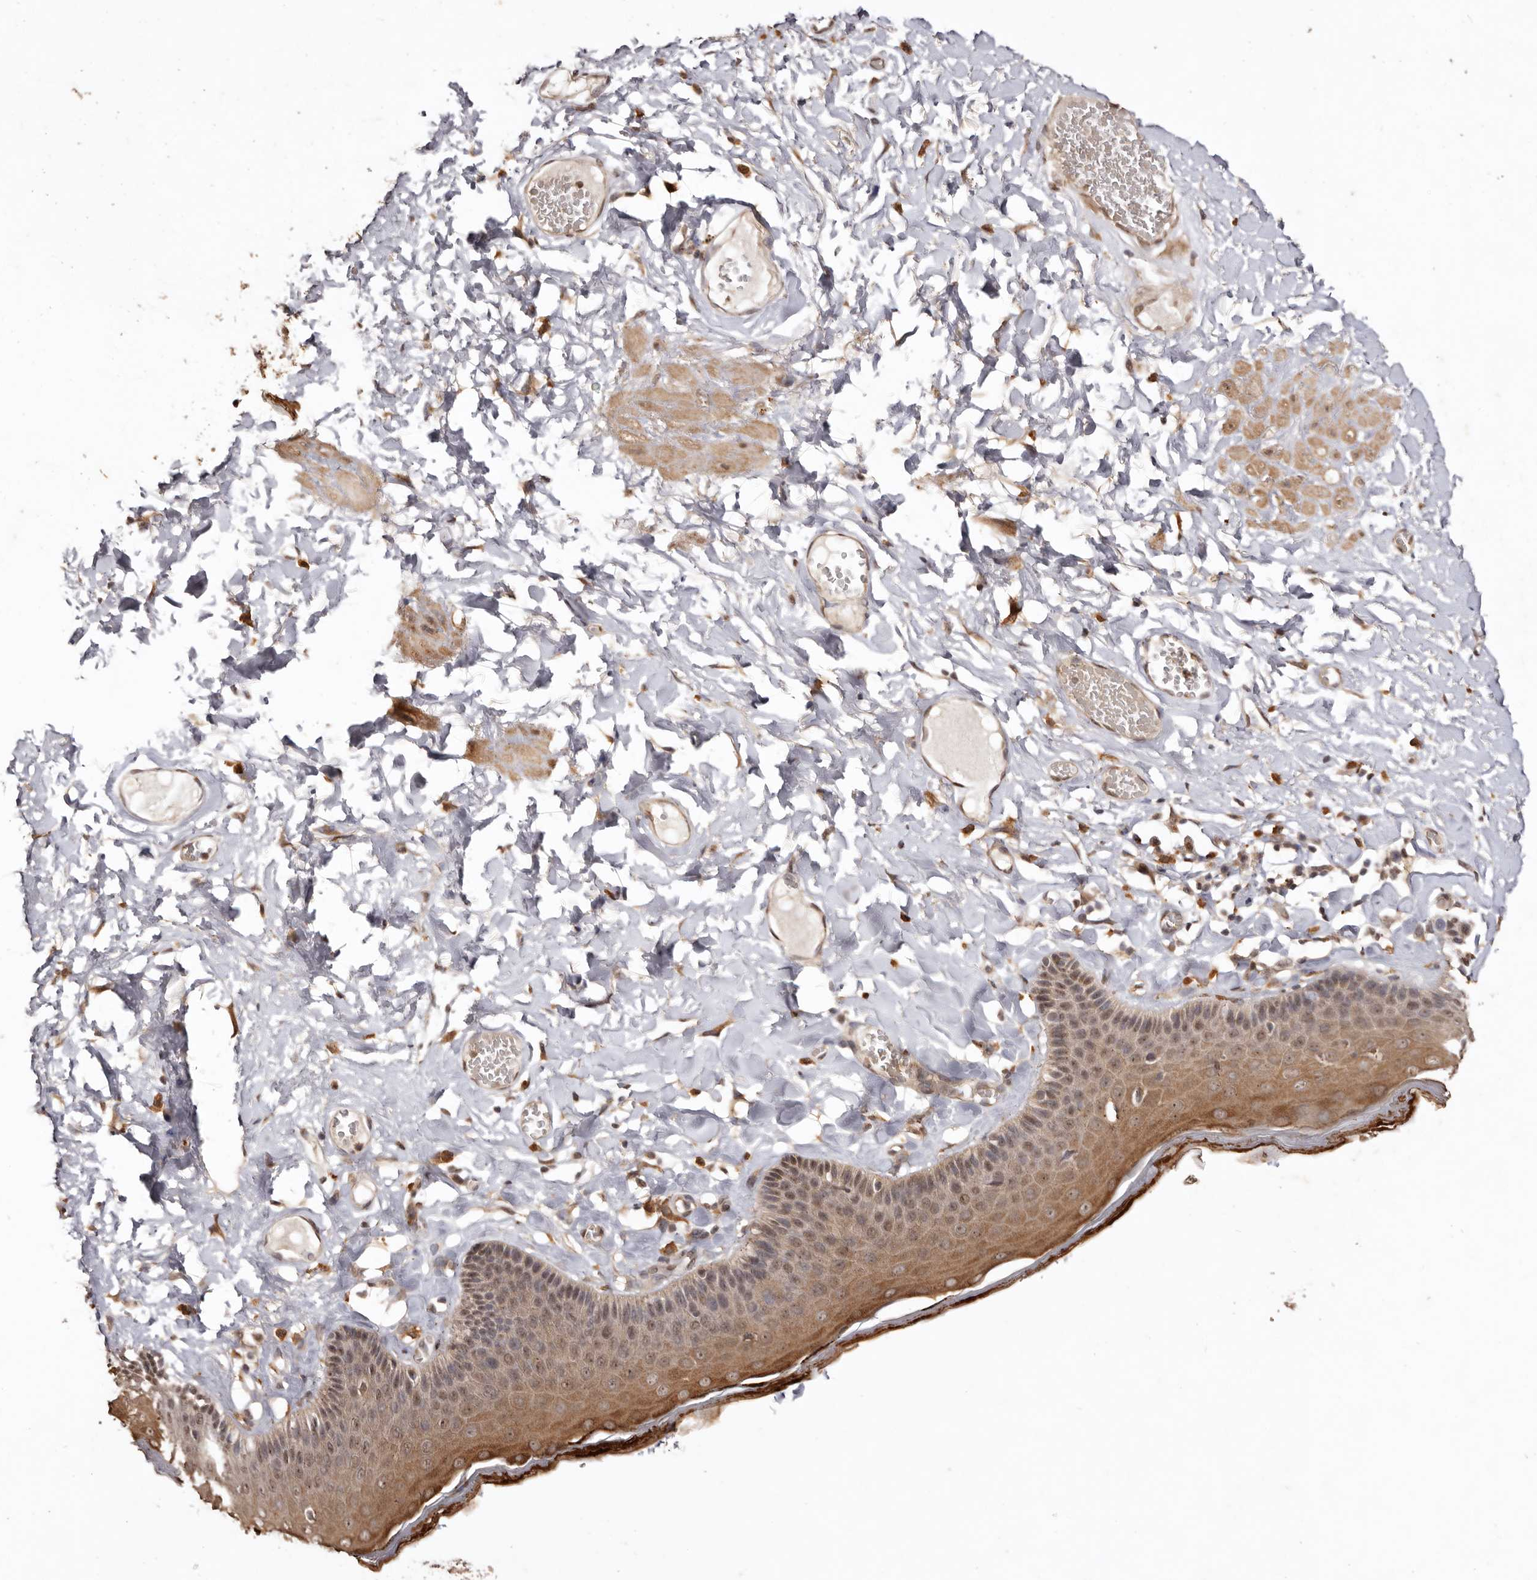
{"staining": {"intensity": "moderate", "quantity": ">75%", "location": "cytoplasmic/membranous,nuclear"}, "tissue": "skin", "cell_type": "Epidermal cells", "image_type": "normal", "snomed": [{"axis": "morphology", "description": "Normal tissue, NOS"}, {"axis": "topography", "description": "Anal"}], "caption": "Protein expression by IHC shows moderate cytoplasmic/membranous,nuclear expression in approximately >75% of epidermal cells in benign skin. (Stains: DAB (3,3'-diaminobenzidine) in brown, nuclei in blue, Microscopy: brightfield microscopy at high magnification).", "gene": "NOTCH1", "patient": {"sex": "male", "age": 69}}